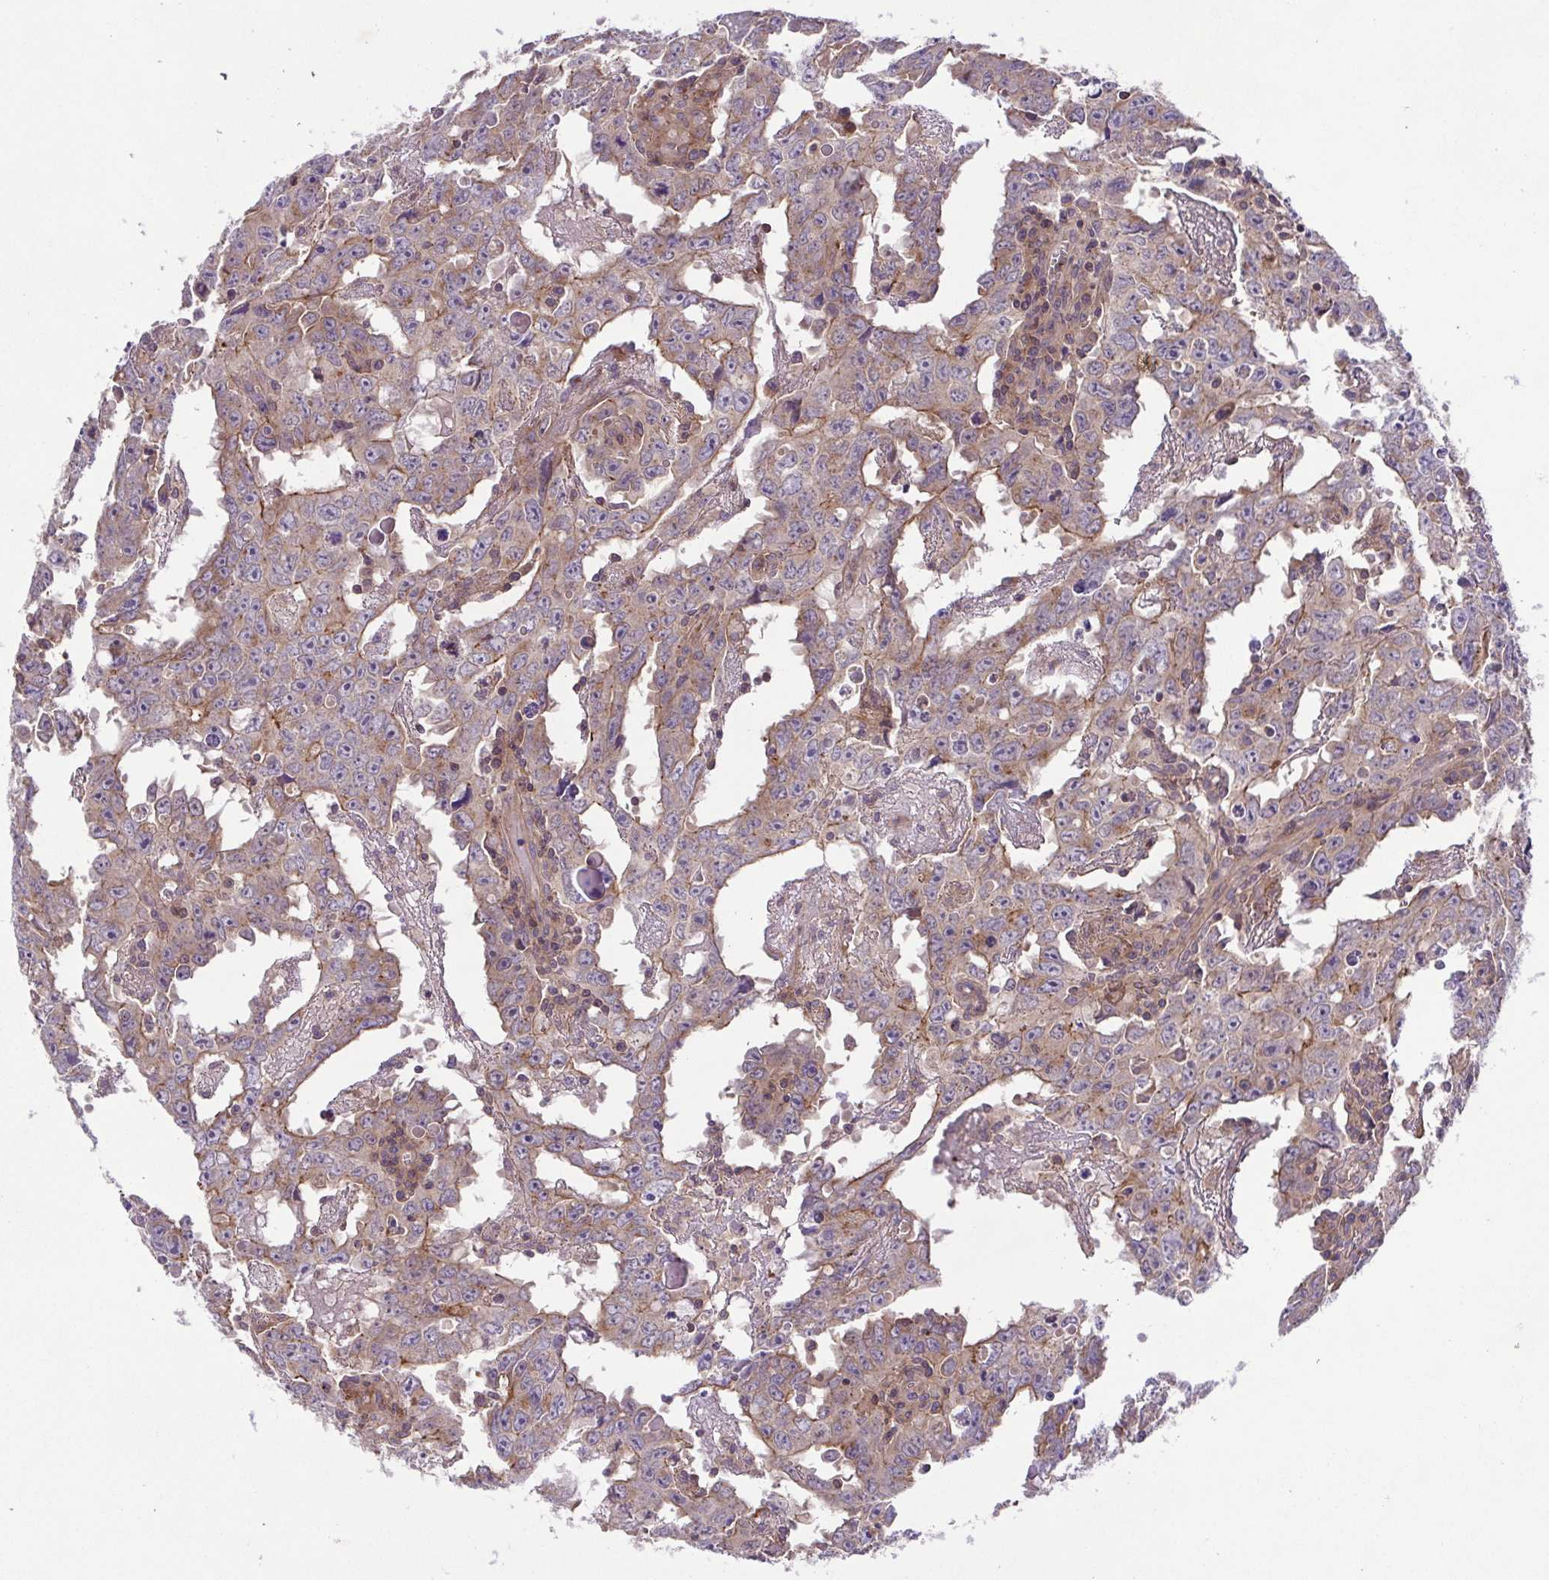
{"staining": {"intensity": "weak", "quantity": "25%-75%", "location": "cytoplasmic/membranous"}, "tissue": "testis cancer", "cell_type": "Tumor cells", "image_type": "cancer", "snomed": [{"axis": "morphology", "description": "Carcinoma, Embryonal, NOS"}, {"axis": "topography", "description": "Testis"}], "caption": "Testis embryonal carcinoma stained with a brown dye shows weak cytoplasmic/membranous positive staining in about 25%-75% of tumor cells.", "gene": "IDE", "patient": {"sex": "male", "age": 22}}